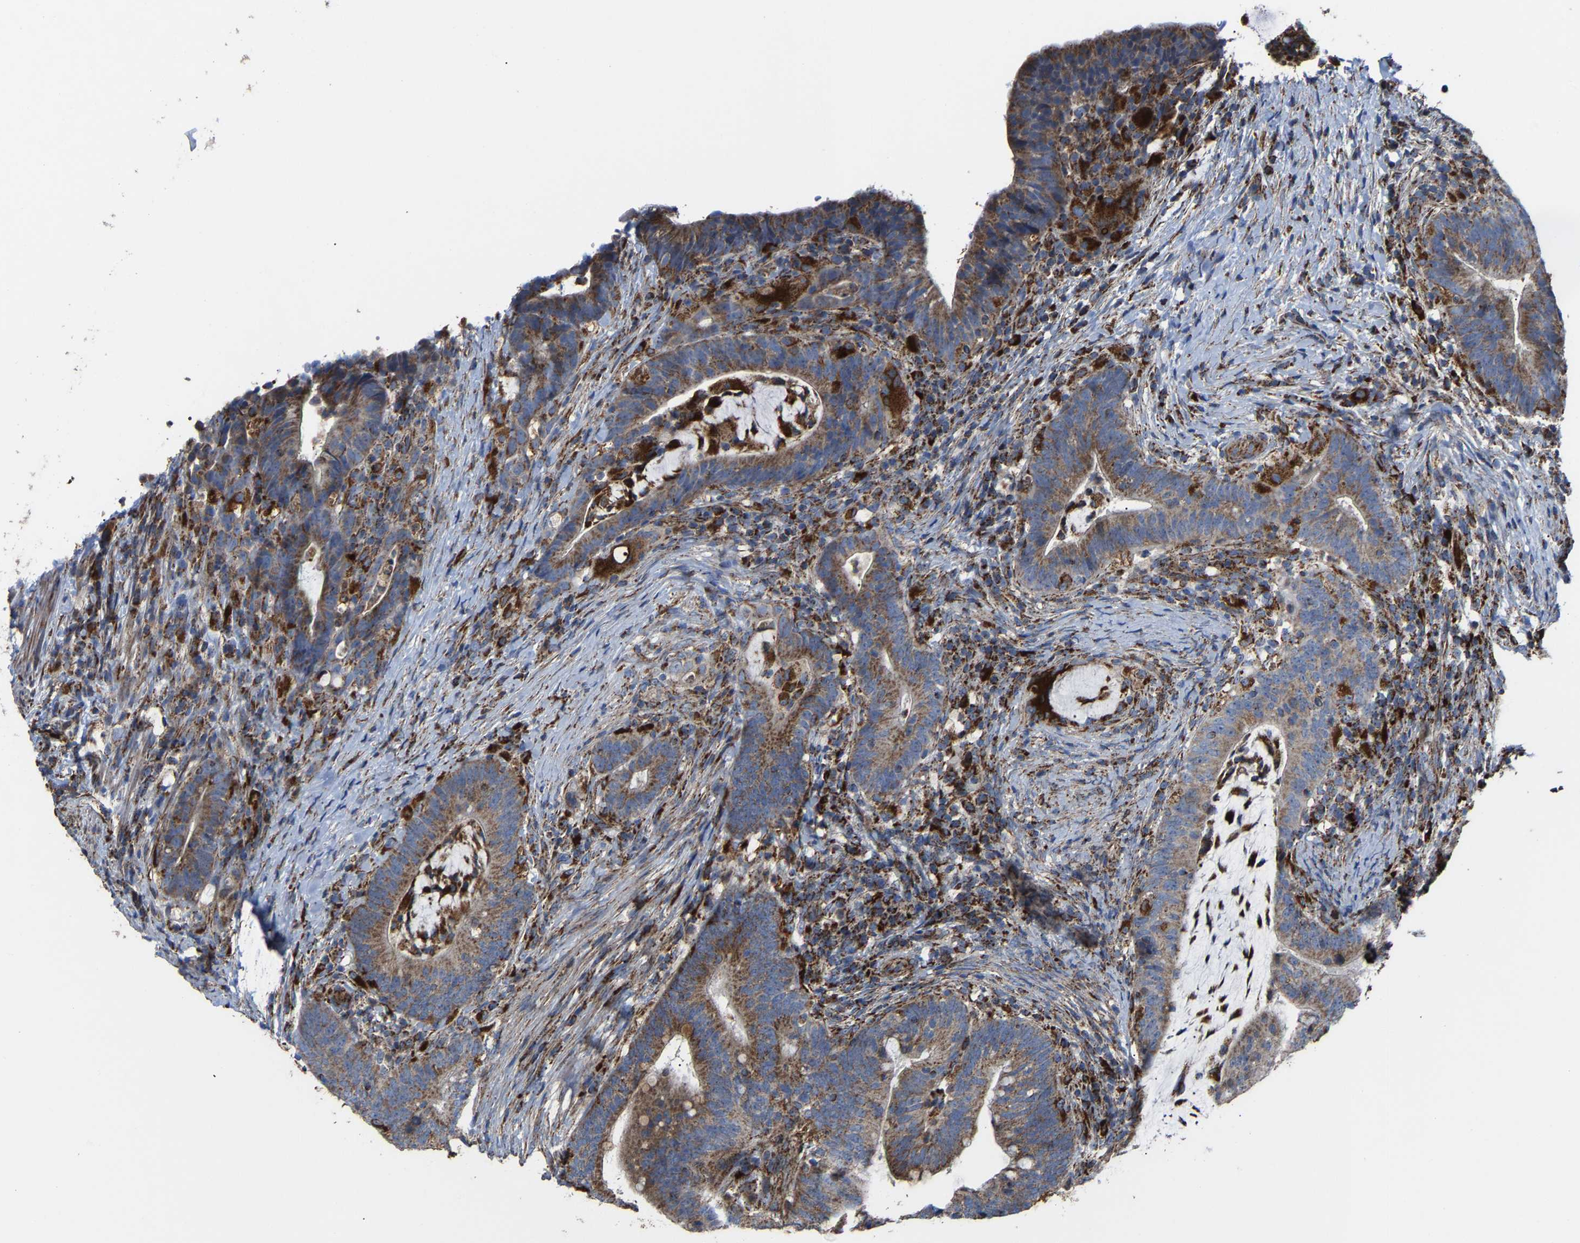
{"staining": {"intensity": "moderate", "quantity": ">75%", "location": "cytoplasmic/membranous"}, "tissue": "colorectal cancer", "cell_type": "Tumor cells", "image_type": "cancer", "snomed": [{"axis": "morphology", "description": "Adenocarcinoma, NOS"}, {"axis": "topography", "description": "Colon"}], "caption": "Adenocarcinoma (colorectal) stained with a protein marker reveals moderate staining in tumor cells.", "gene": "NDUFV3", "patient": {"sex": "female", "age": 66}}